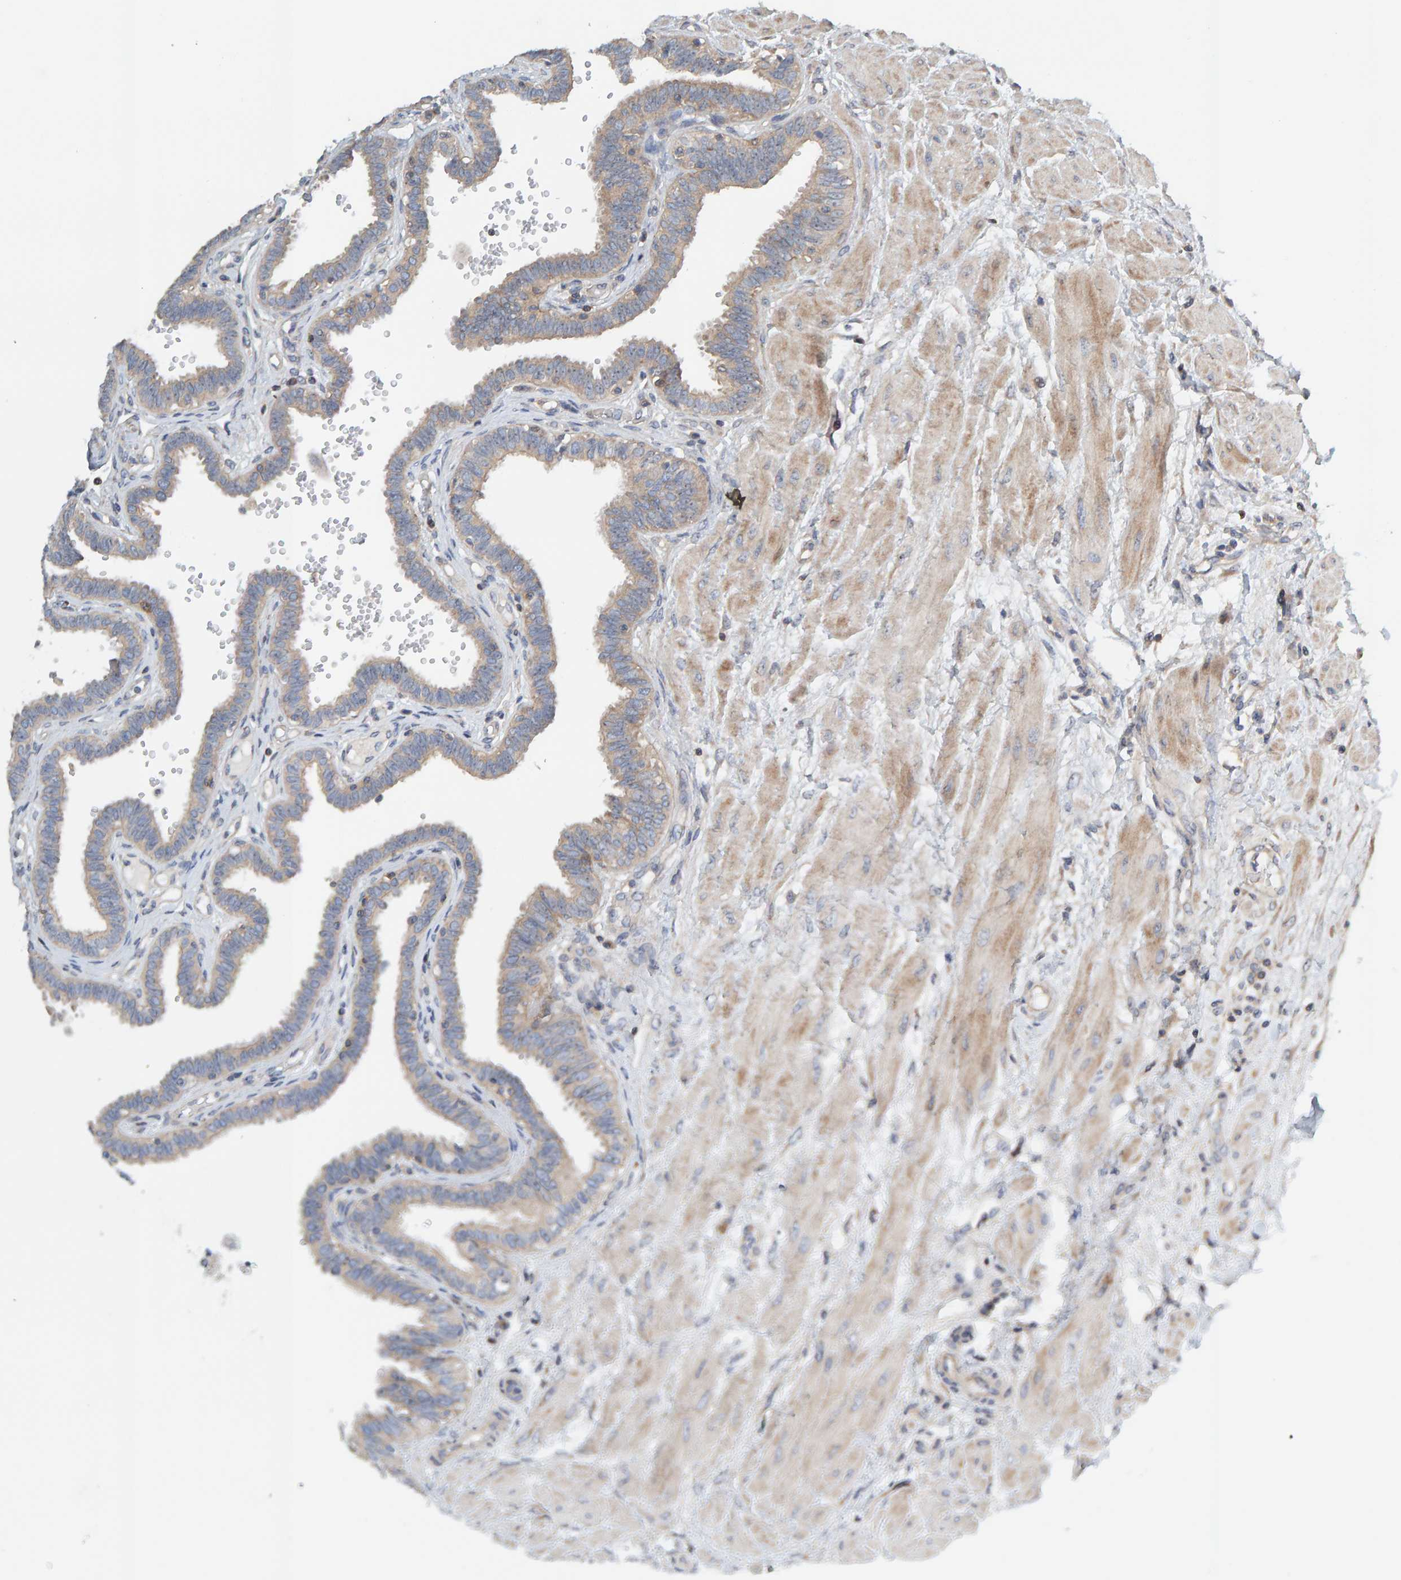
{"staining": {"intensity": "weak", "quantity": ">75%", "location": "cytoplasmic/membranous"}, "tissue": "fallopian tube", "cell_type": "Glandular cells", "image_type": "normal", "snomed": [{"axis": "morphology", "description": "Normal tissue, NOS"}, {"axis": "topography", "description": "Fallopian tube"}], "caption": "Immunohistochemical staining of unremarkable fallopian tube displays low levels of weak cytoplasmic/membranous expression in about >75% of glandular cells. (IHC, brightfield microscopy, high magnification).", "gene": "CCM2", "patient": {"sex": "female", "age": 32}}